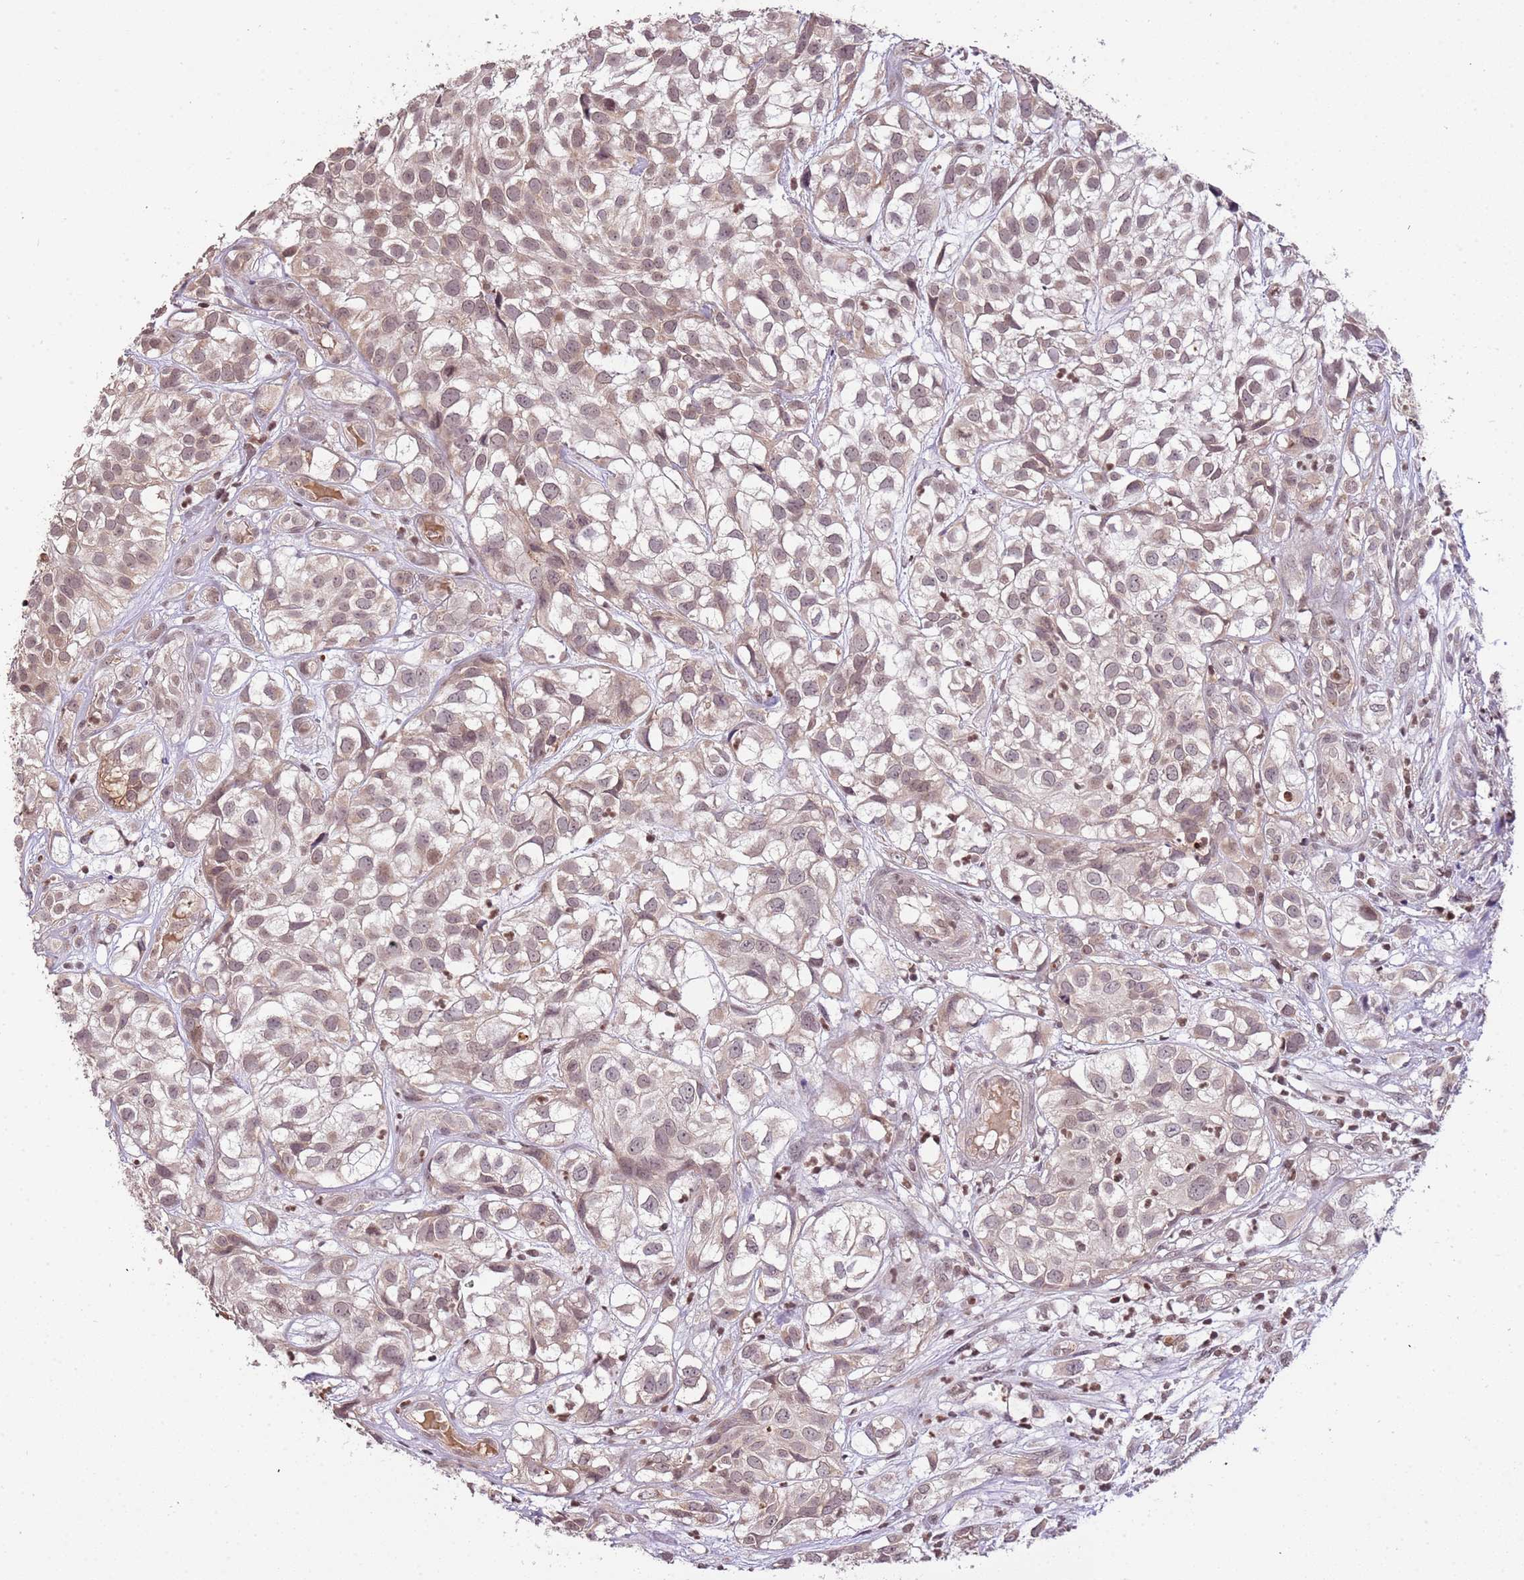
{"staining": {"intensity": "weak", "quantity": ">75%", "location": "nuclear"}, "tissue": "urothelial cancer", "cell_type": "Tumor cells", "image_type": "cancer", "snomed": [{"axis": "morphology", "description": "Urothelial carcinoma, High grade"}, {"axis": "topography", "description": "Urinary bladder"}], "caption": "Urothelial carcinoma (high-grade) was stained to show a protein in brown. There is low levels of weak nuclear staining in about >75% of tumor cells.", "gene": "SAMSN1", "patient": {"sex": "male", "age": 56}}